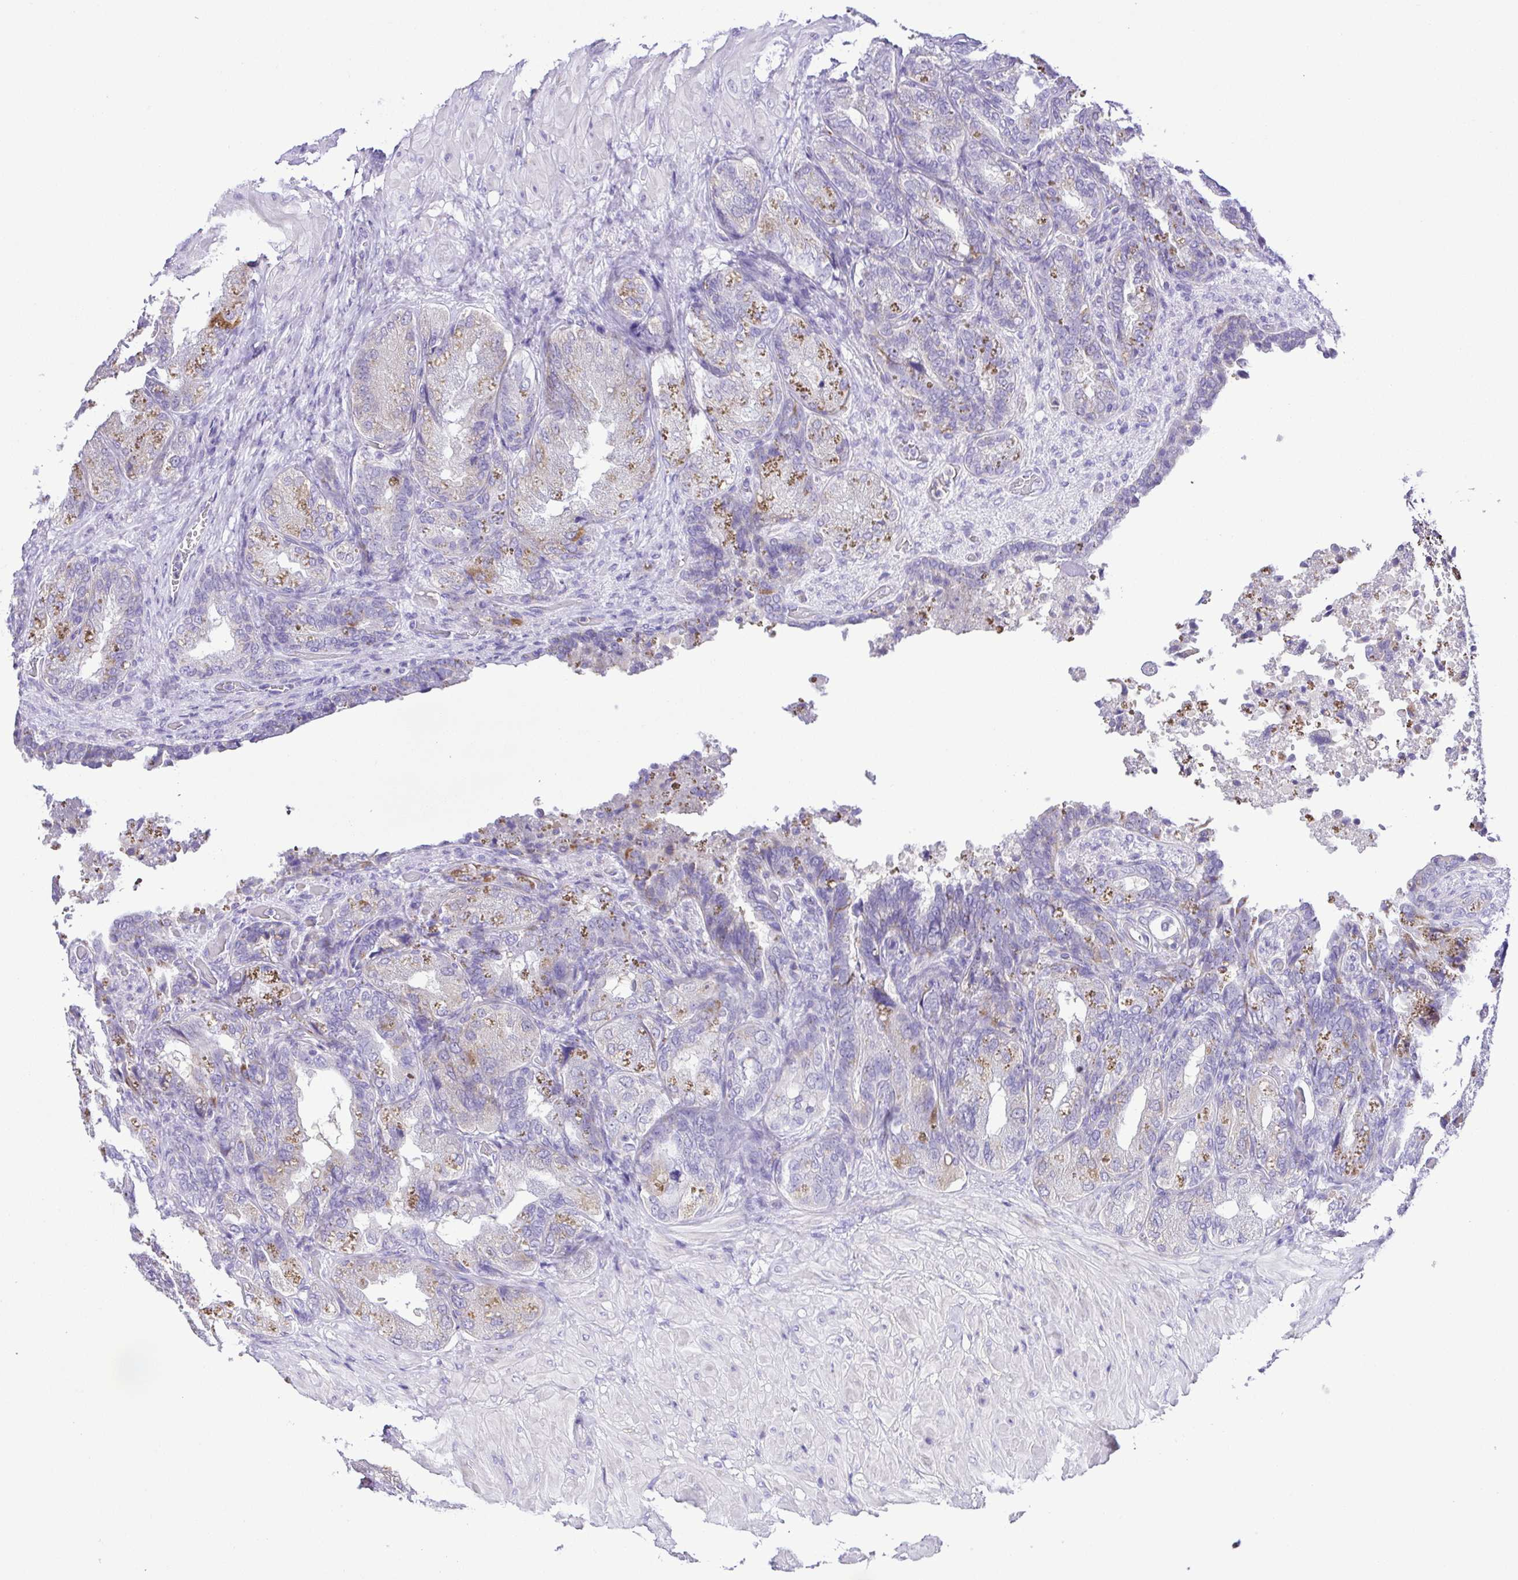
{"staining": {"intensity": "moderate", "quantity": "<25%", "location": "cytoplasmic/membranous"}, "tissue": "seminal vesicle", "cell_type": "Glandular cells", "image_type": "normal", "snomed": [{"axis": "morphology", "description": "Normal tissue, NOS"}, {"axis": "topography", "description": "Seminal veicle"}], "caption": "Benign seminal vesicle shows moderate cytoplasmic/membranous positivity in about <25% of glandular cells (DAB IHC, brown staining for protein, blue staining for nuclei)..", "gene": "SYT1", "patient": {"sex": "male", "age": 57}}